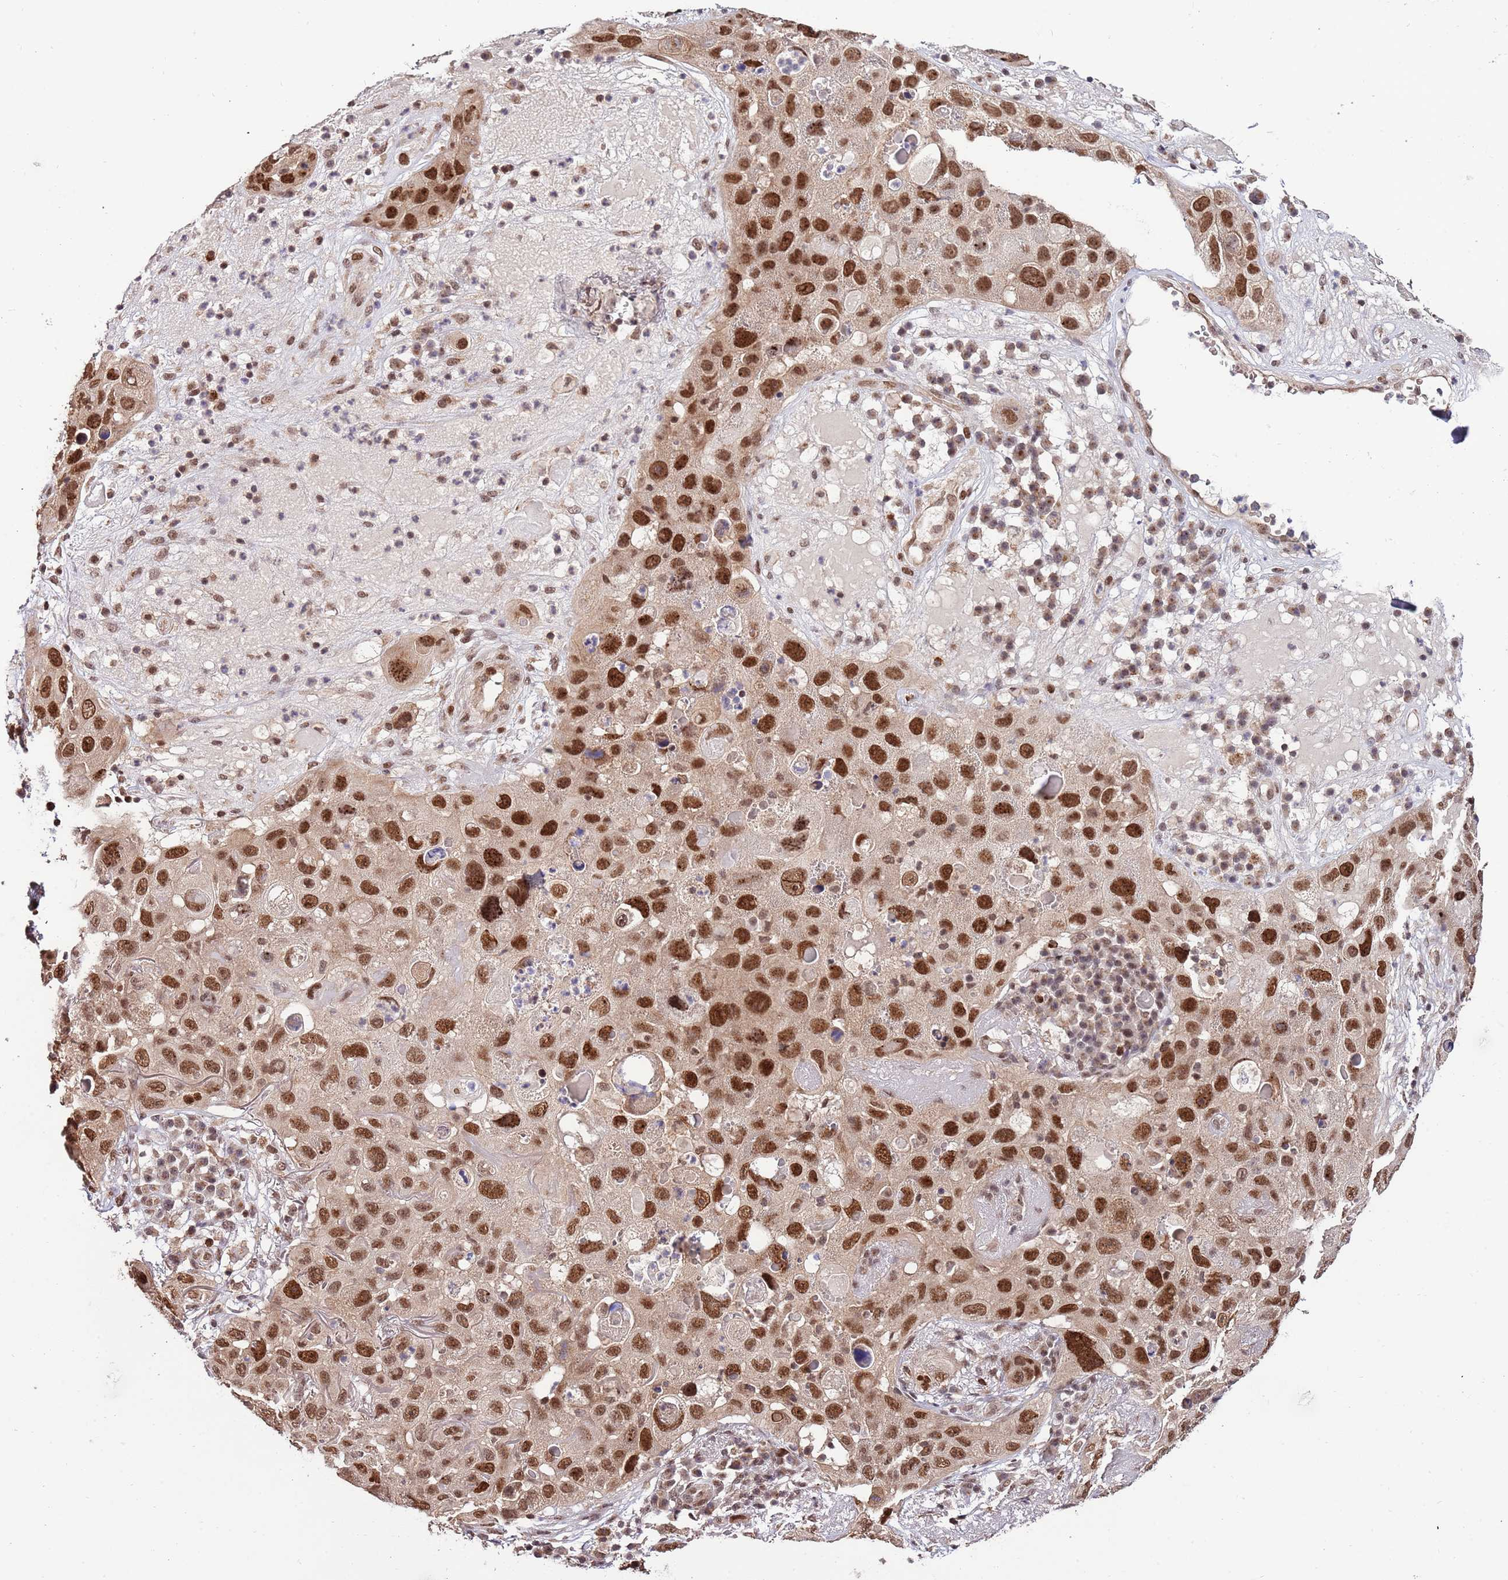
{"staining": {"intensity": "strong", "quantity": ">75%", "location": "nuclear"}, "tissue": "skin cancer", "cell_type": "Tumor cells", "image_type": "cancer", "snomed": [{"axis": "morphology", "description": "Squamous cell carcinoma in situ, NOS"}, {"axis": "morphology", "description": "Squamous cell carcinoma, NOS"}, {"axis": "topography", "description": "Skin"}], "caption": "This histopathology image displays skin squamous cell carcinoma stained with immunohistochemistry (IHC) to label a protein in brown. The nuclear of tumor cells show strong positivity for the protein. Nuclei are counter-stained blue.", "gene": "RIF1", "patient": {"sex": "male", "age": 93}}